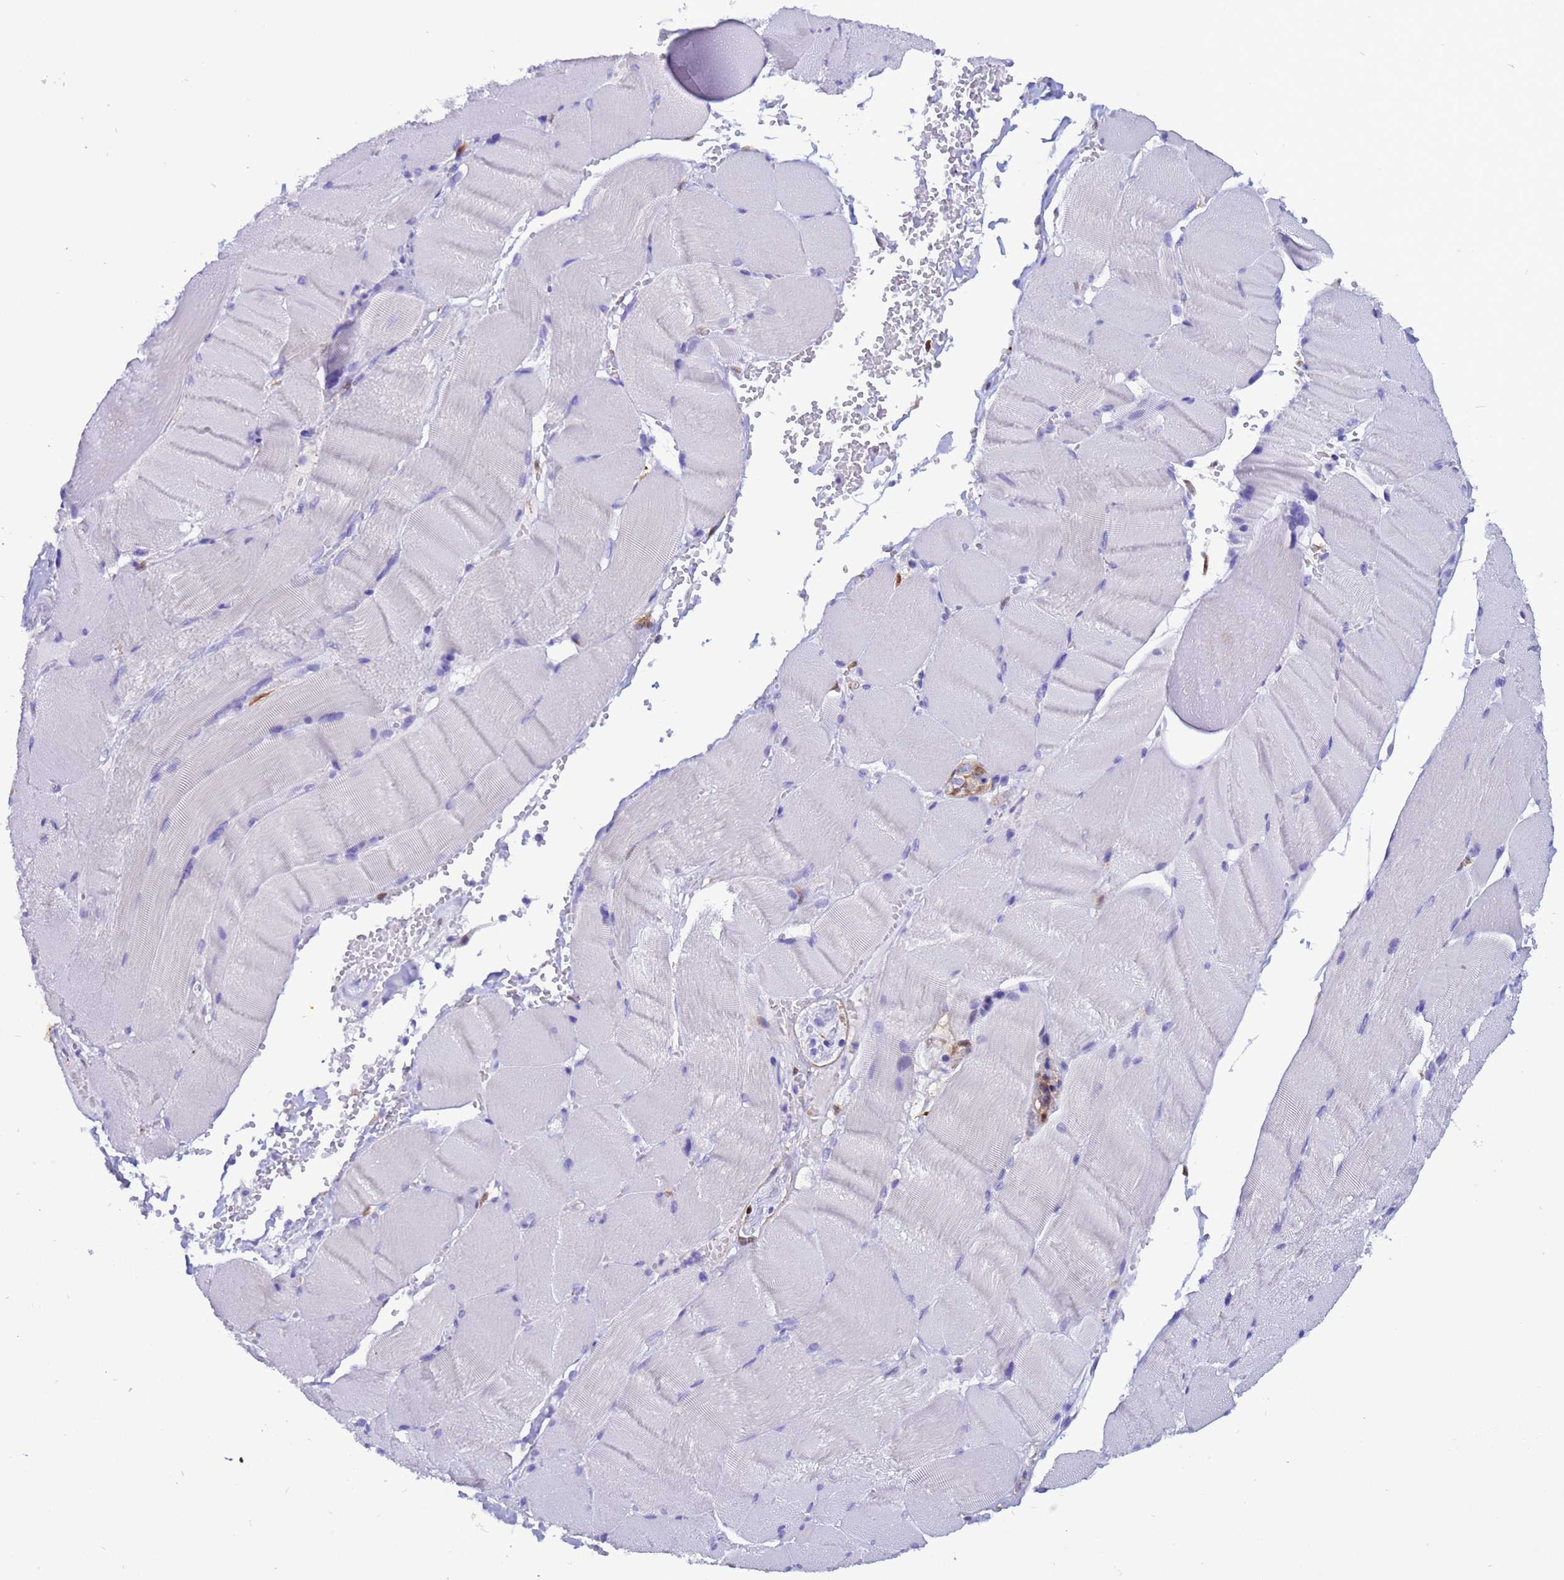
{"staining": {"intensity": "moderate", "quantity": "<25%", "location": "cytoplasmic/membranous,nuclear"}, "tissue": "adipose tissue", "cell_type": "Adipocytes", "image_type": "normal", "snomed": [{"axis": "morphology", "description": "Normal tissue, NOS"}, {"axis": "topography", "description": "Skeletal muscle"}, {"axis": "topography", "description": "Peripheral nerve tissue"}], "caption": "High-magnification brightfield microscopy of unremarkable adipose tissue stained with DAB (3,3'-diaminobenzidine) (brown) and counterstained with hematoxylin (blue). adipocytes exhibit moderate cytoplasmic/membranous,nuclear positivity is appreciated in about<25% of cells. (DAB (3,3'-diaminobenzidine) IHC, brown staining for protein, blue staining for nuclei).", "gene": "AKR1C2", "patient": {"sex": "female", "age": 55}}